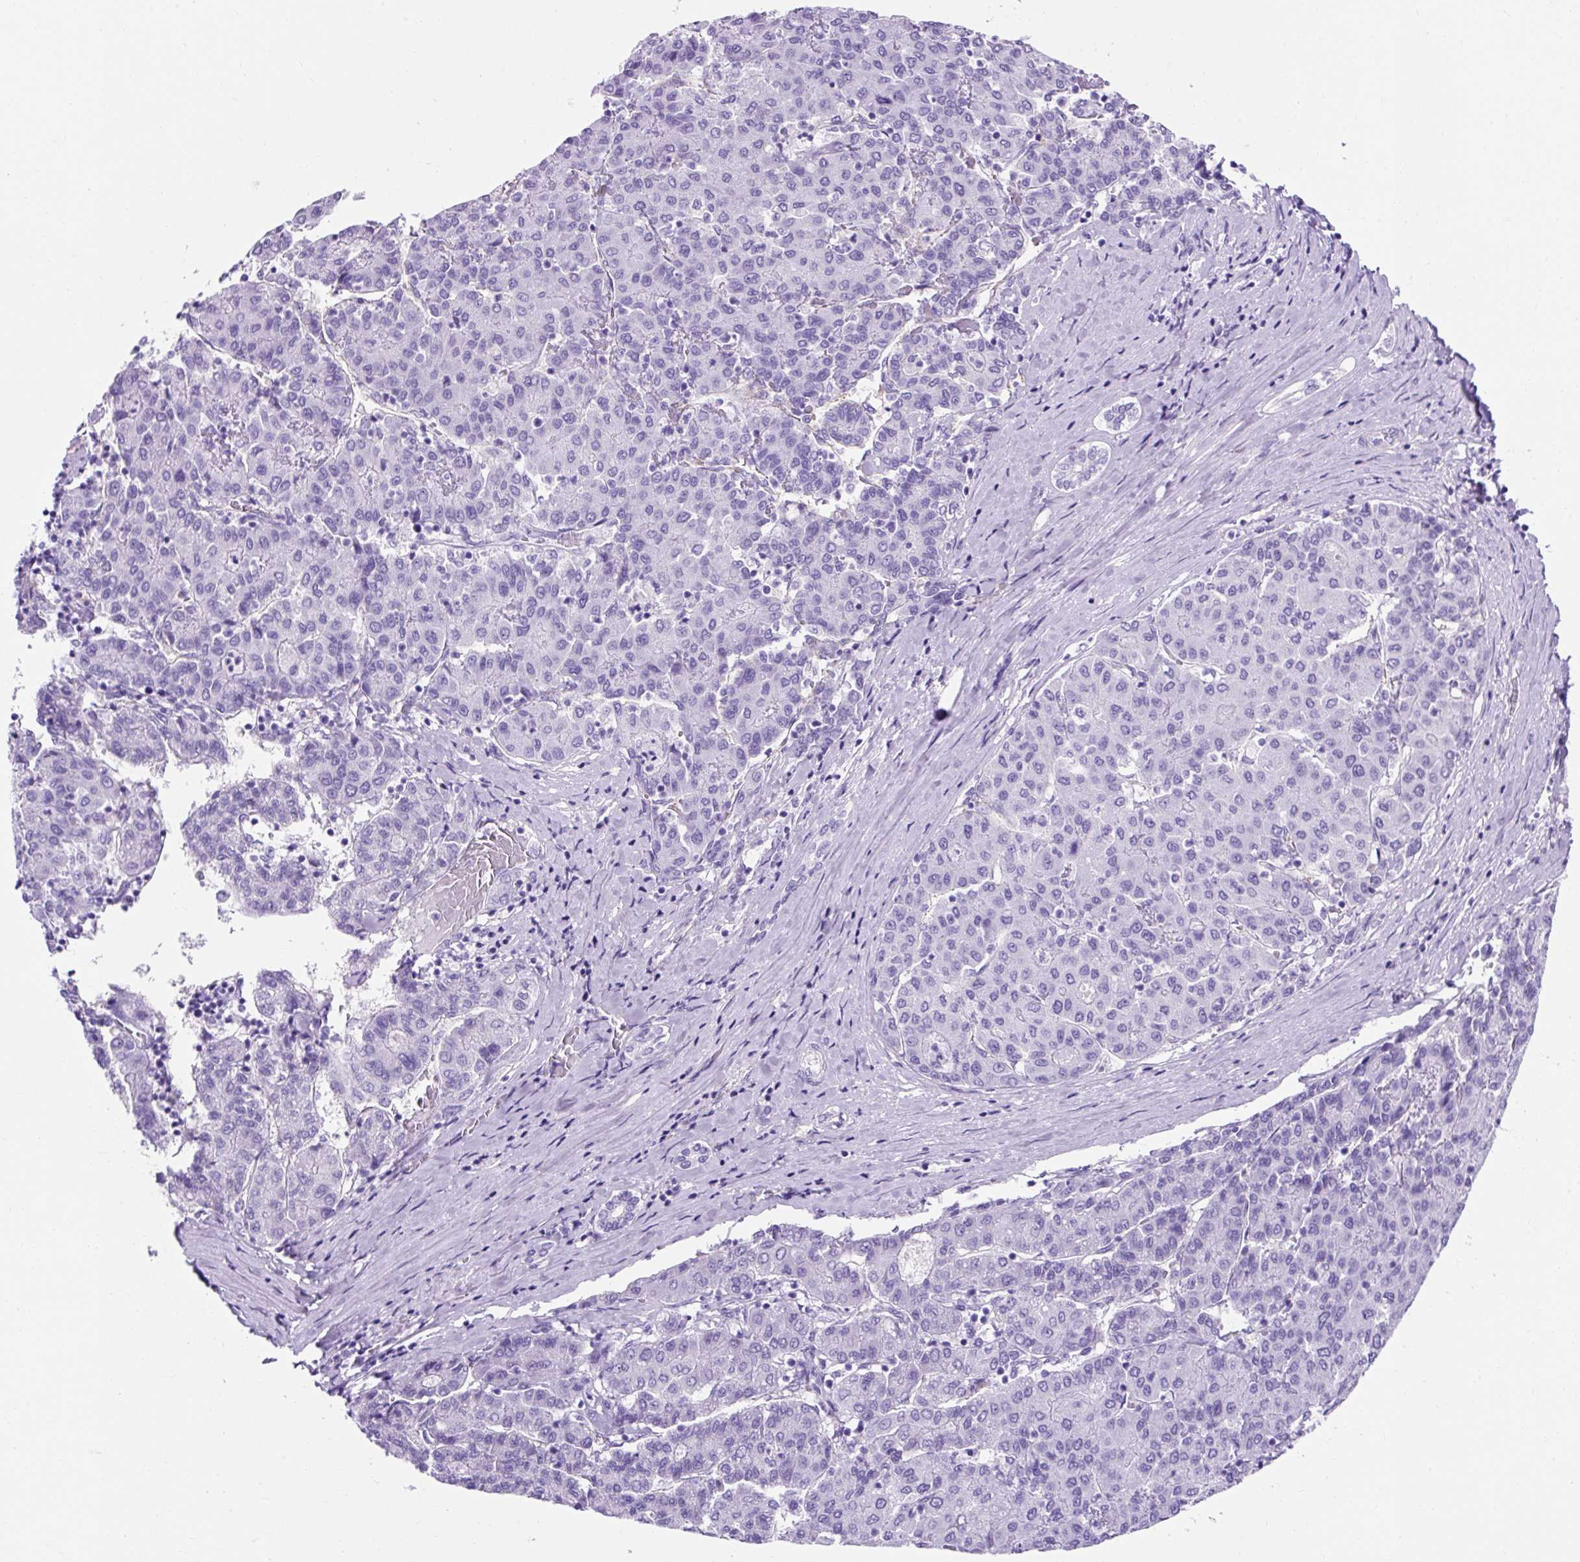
{"staining": {"intensity": "negative", "quantity": "none", "location": "none"}, "tissue": "liver cancer", "cell_type": "Tumor cells", "image_type": "cancer", "snomed": [{"axis": "morphology", "description": "Carcinoma, Hepatocellular, NOS"}, {"axis": "topography", "description": "Liver"}], "caption": "A histopathology image of liver cancer stained for a protein demonstrates no brown staining in tumor cells.", "gene": "KRT12", "patient": {"sex": "male", "age": 65}}